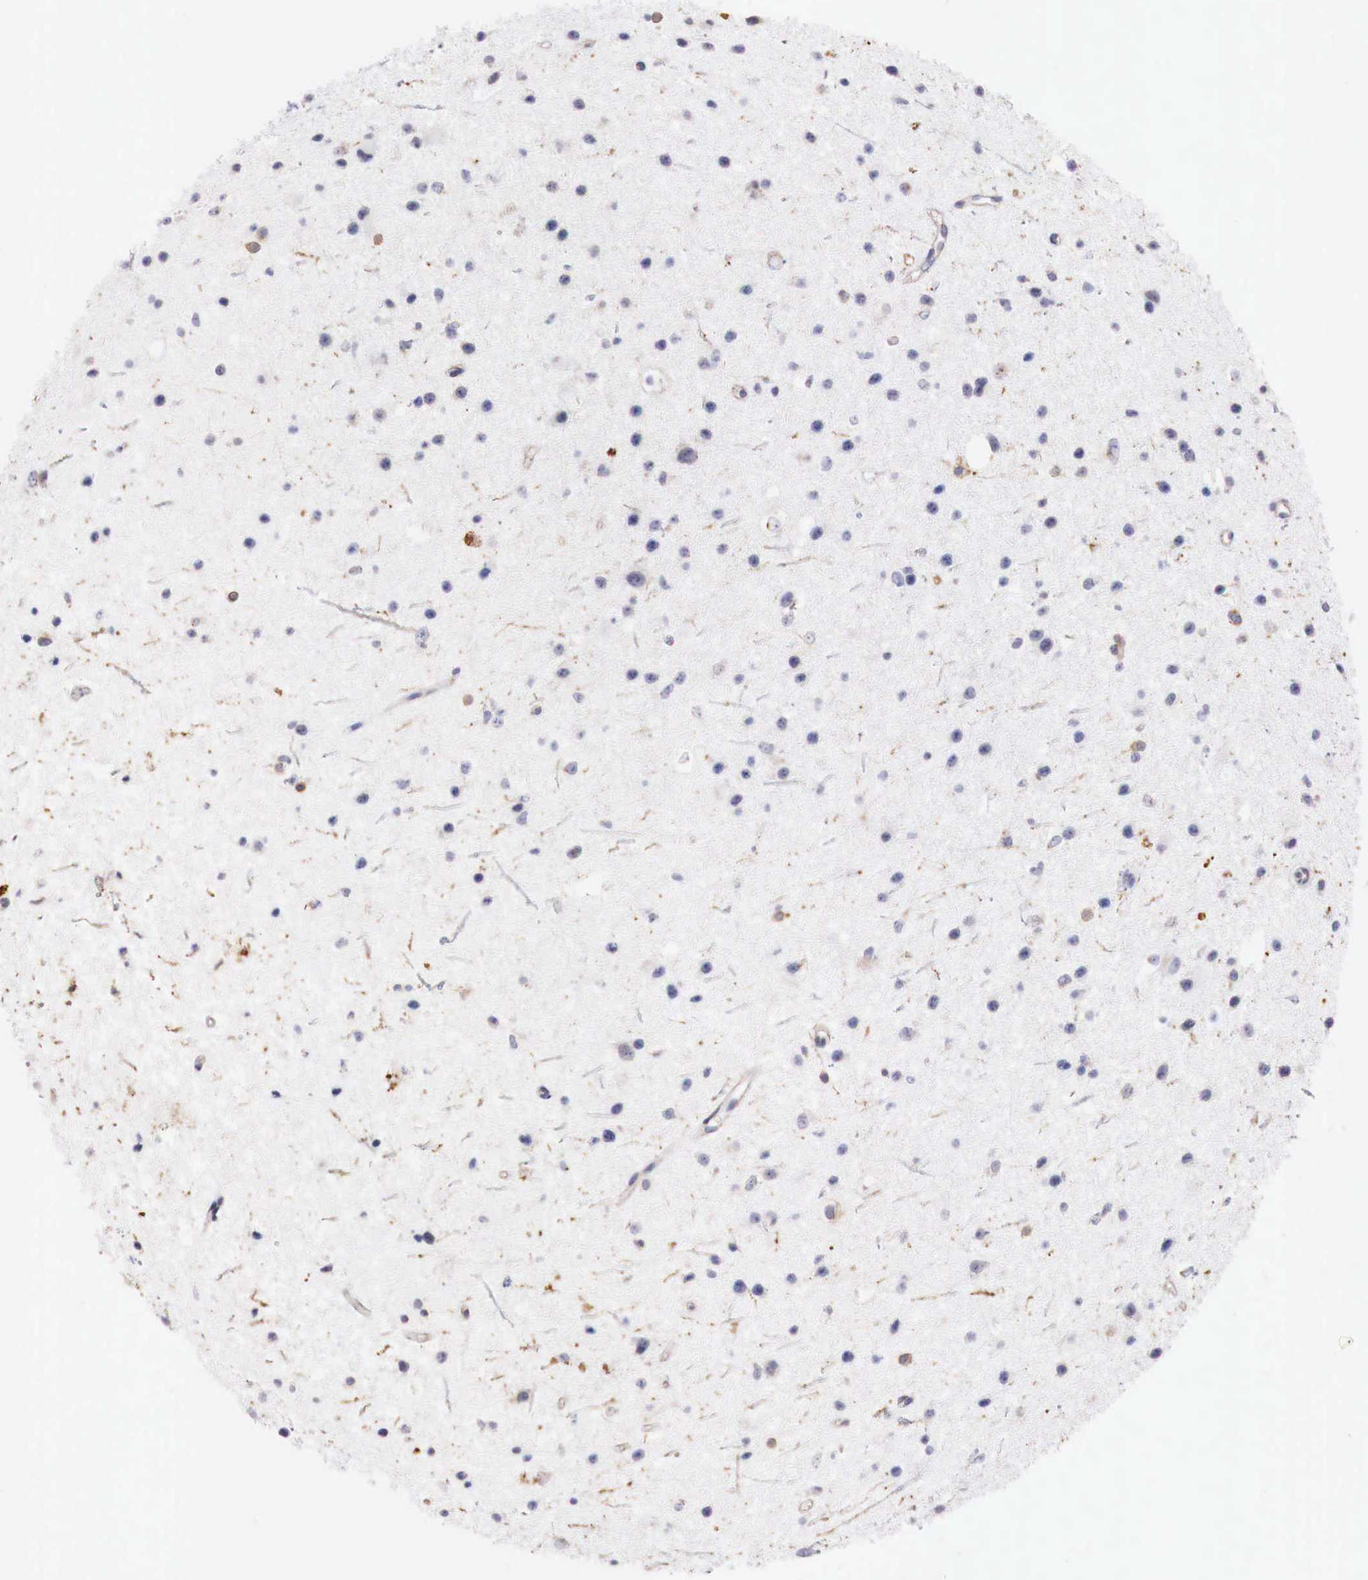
{"staining": {"intensity": "negative", "quantity": "none", "location": "none"}, "tissue": "glioma", "cell_type": "Tumor cells", "image_type": "cancer", "snomed": [{"axis": "morphology", "description": "Glioma, malignant, Low grade"}, {"axis": "topography", "description": "Brain"}], "caption": "Glioma stained for a protein using immunohistochemistry (IHC) demonstrates no expression tumor cells.", "gene": "TRIM13", "patient": {"sex": "female", "age": 46}}